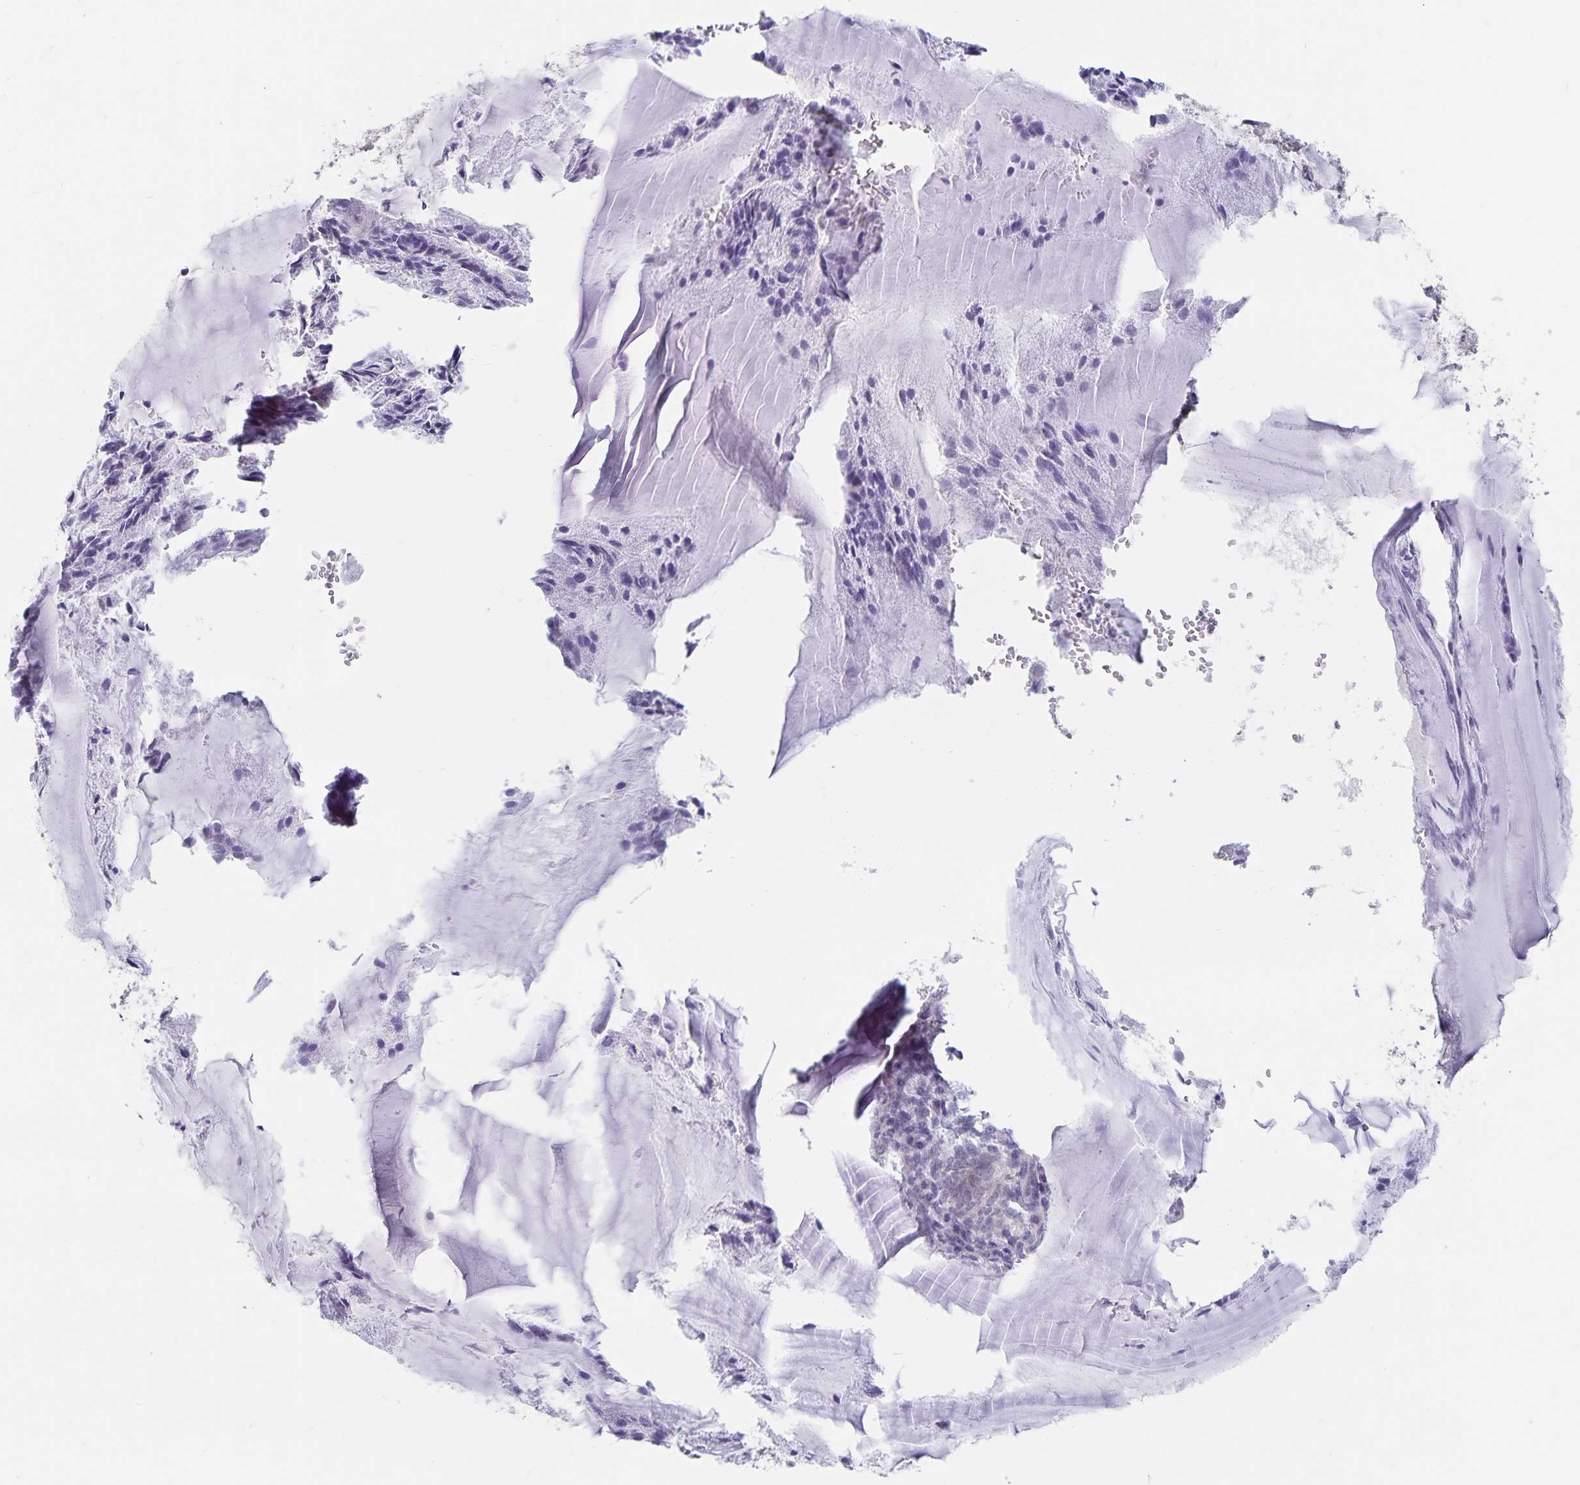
{"staining": {"intensity": "negative", "quantity": "none", "location": "none"}, "tissue": "endometrial cancer", "cell_type": "Tumor cells", "image_type": "cancer", "snomed": [{"axis": "morphology", "description": "Carcinoma, NOS"}, {"axis": "topography", "description": "Endometrium"}], "caption": "The micrograph reveals no significant expression in tumor cells of carcinoma (endometrial).", "gene": "BAG6", "patient": {"sex": "female", "age": 62}}